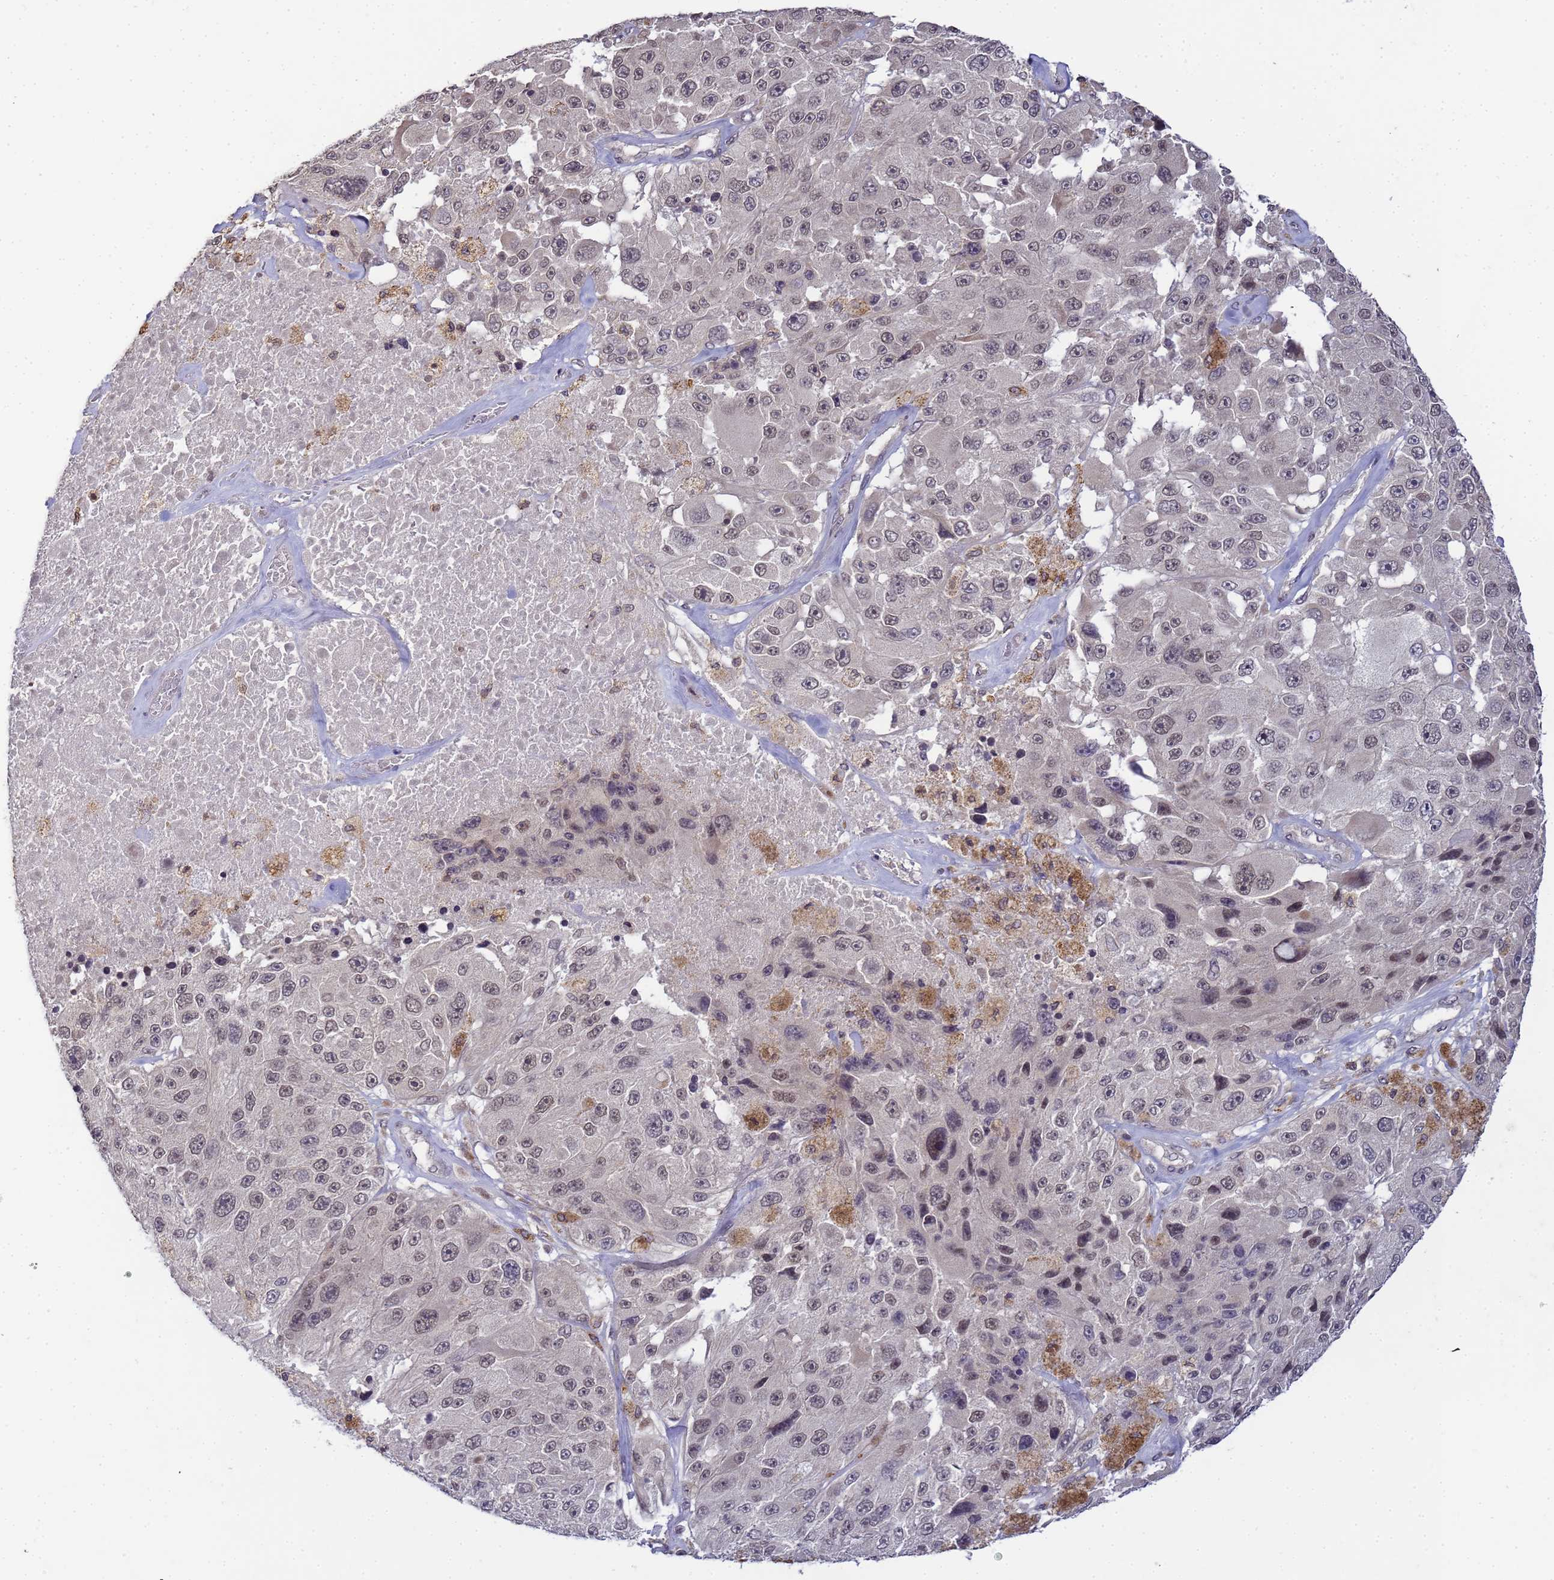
{"staining": {"intensity": "negative", "quantity": "none", "location": "none"}, "tissue": "melanoma", "cell_type": "Tumor cells", "image_type": "cancer", "snomed": [{"axis": "morphology", "description": "Malignant melanoma, Metastatic site"}, {"axis": "topography", "description": "Lymph node"}], "caption": "The IHC photomicrograph has no significant staining in tumor cells of melanoma tissue.", "gene": "MYL7", "patient": {"sex": "male", "age": 62}}